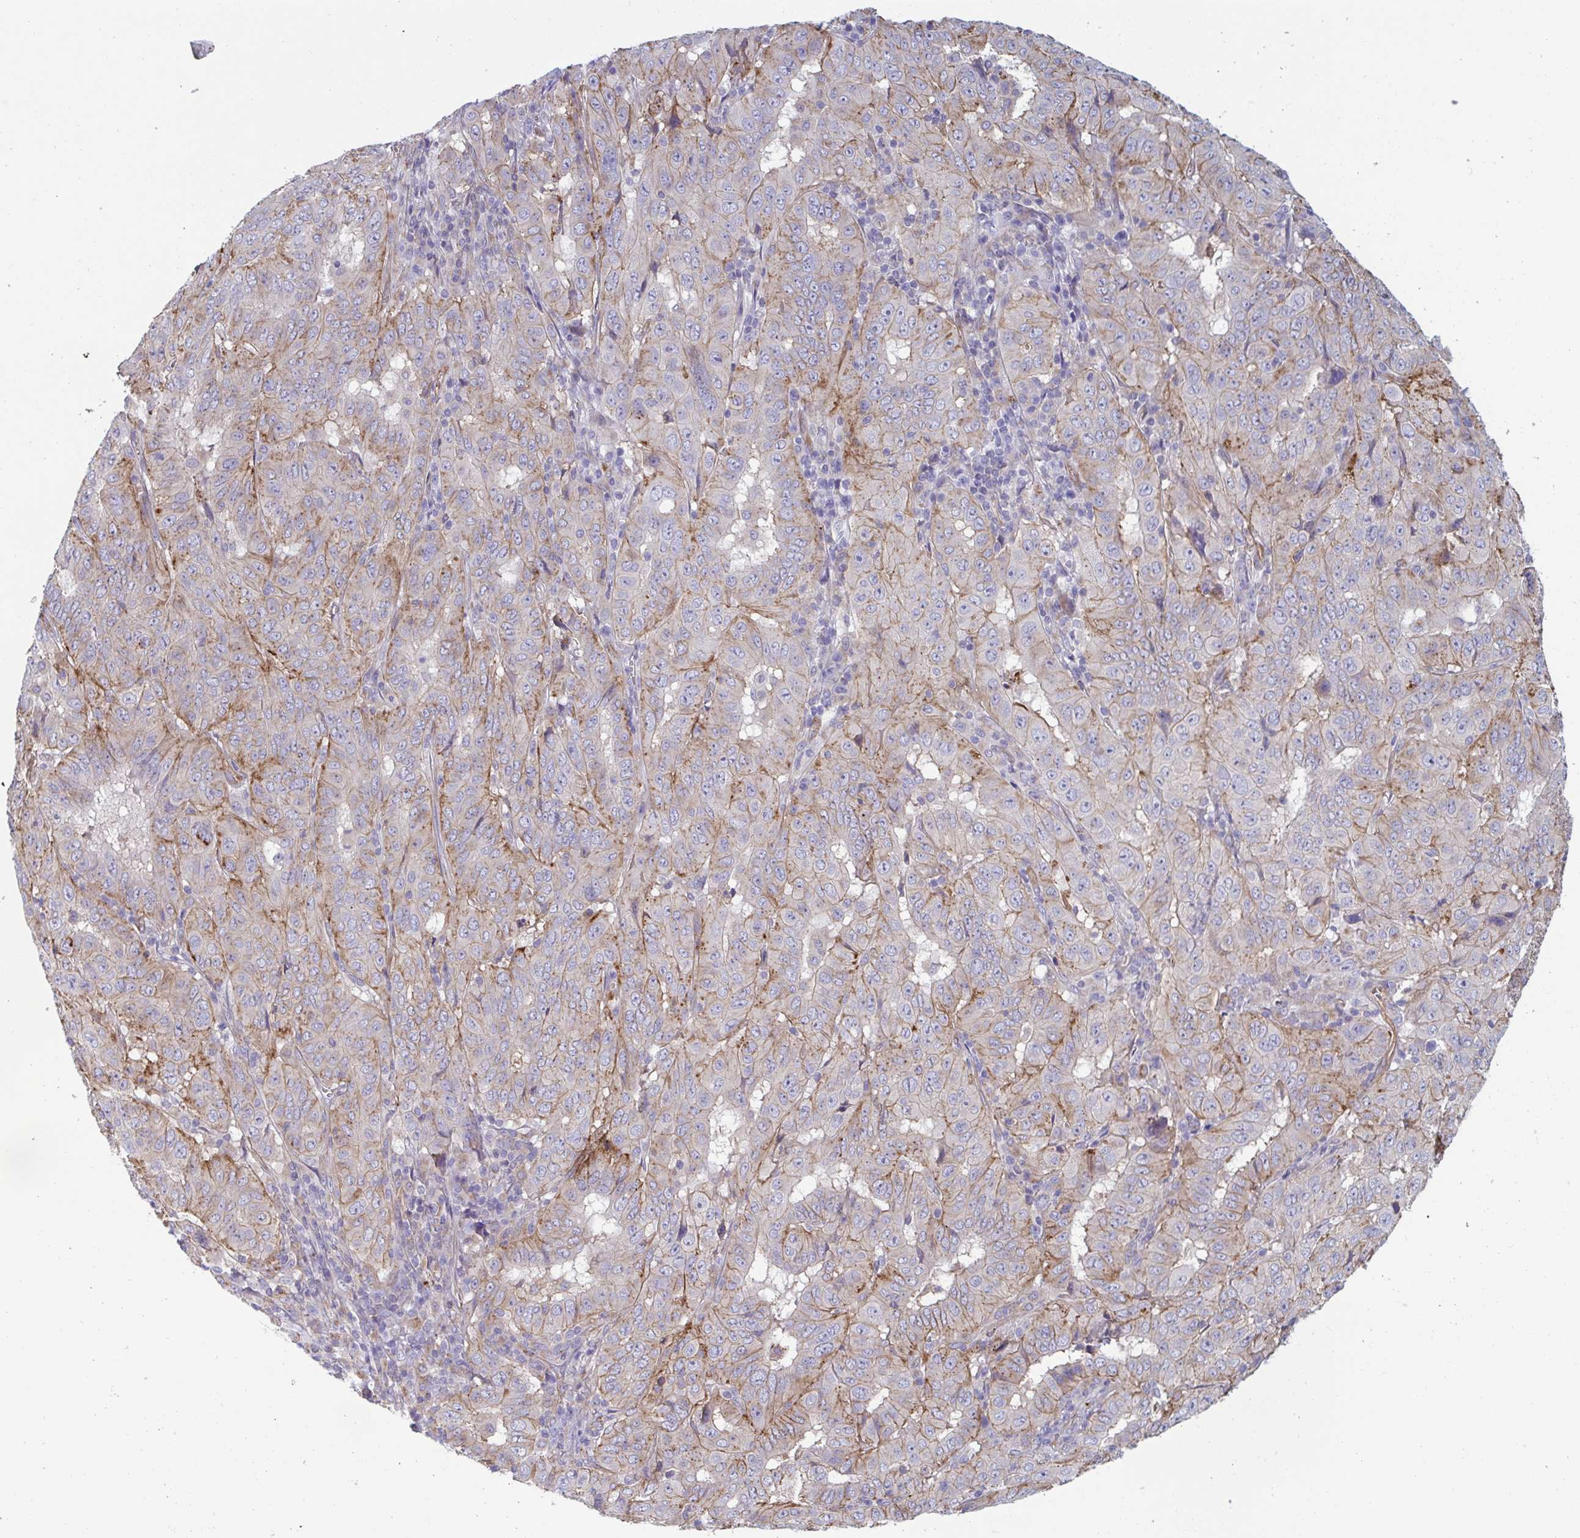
{"staining": {"intensity": "weak", "quantity": "25%-75%", "location": "cytoplasmic/membranous"}, "tissue": "pancreatic cancer", "cell_type": "Tumor cells", "image_type": "cancer", "snomed": [{"axis": "morphology", "description": "Adenocarcinoma, NOS"}, {"axis": "topography", "description": "Pancreas"}], "caption": "Weak cytoplasmic/membranous positivity for a protein is appreciated in about 25%-75% of tumor cells of adenocarcinoma (pancreatic) using IHC.", "gene": "SLC9A6", "patient": {"sex": "male", "age": 63}}